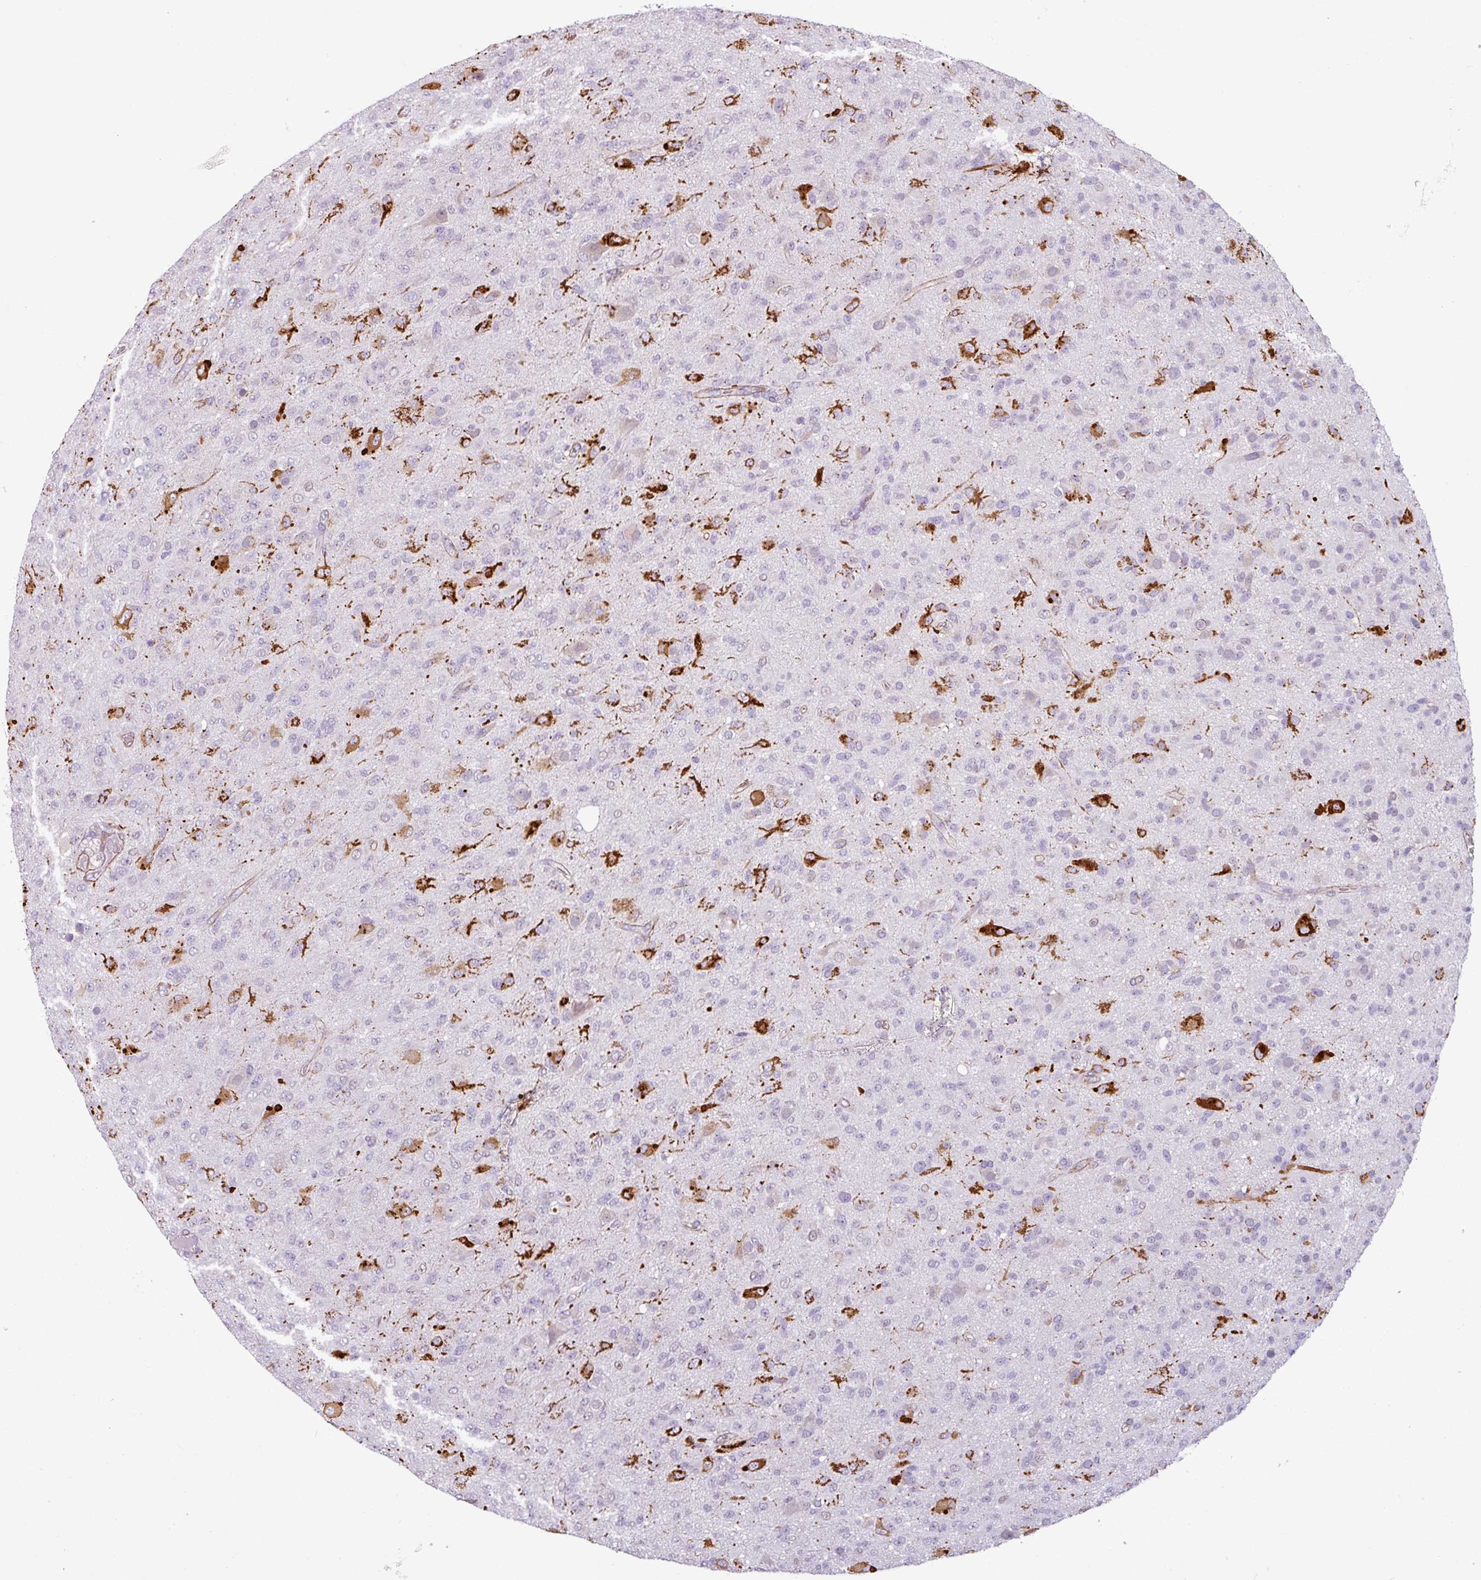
{"staining": {"intensity": "negative", "quantity": "none", "location": "none"}, "tissue": "glioma", "cell_type": "Tumor cells", "image_type": "cancer", "snomed": [{"axis": "morphology", "description": "Glioma, malignant, Low grade"}, {"axis": "topography", "description": "Brain"}], "caption": "This is an IHC histopathology image of human glioma. There is no staining in tumor cells.", "gene": "ATP10A", "patient": {"sex": "male", "age": 65}}